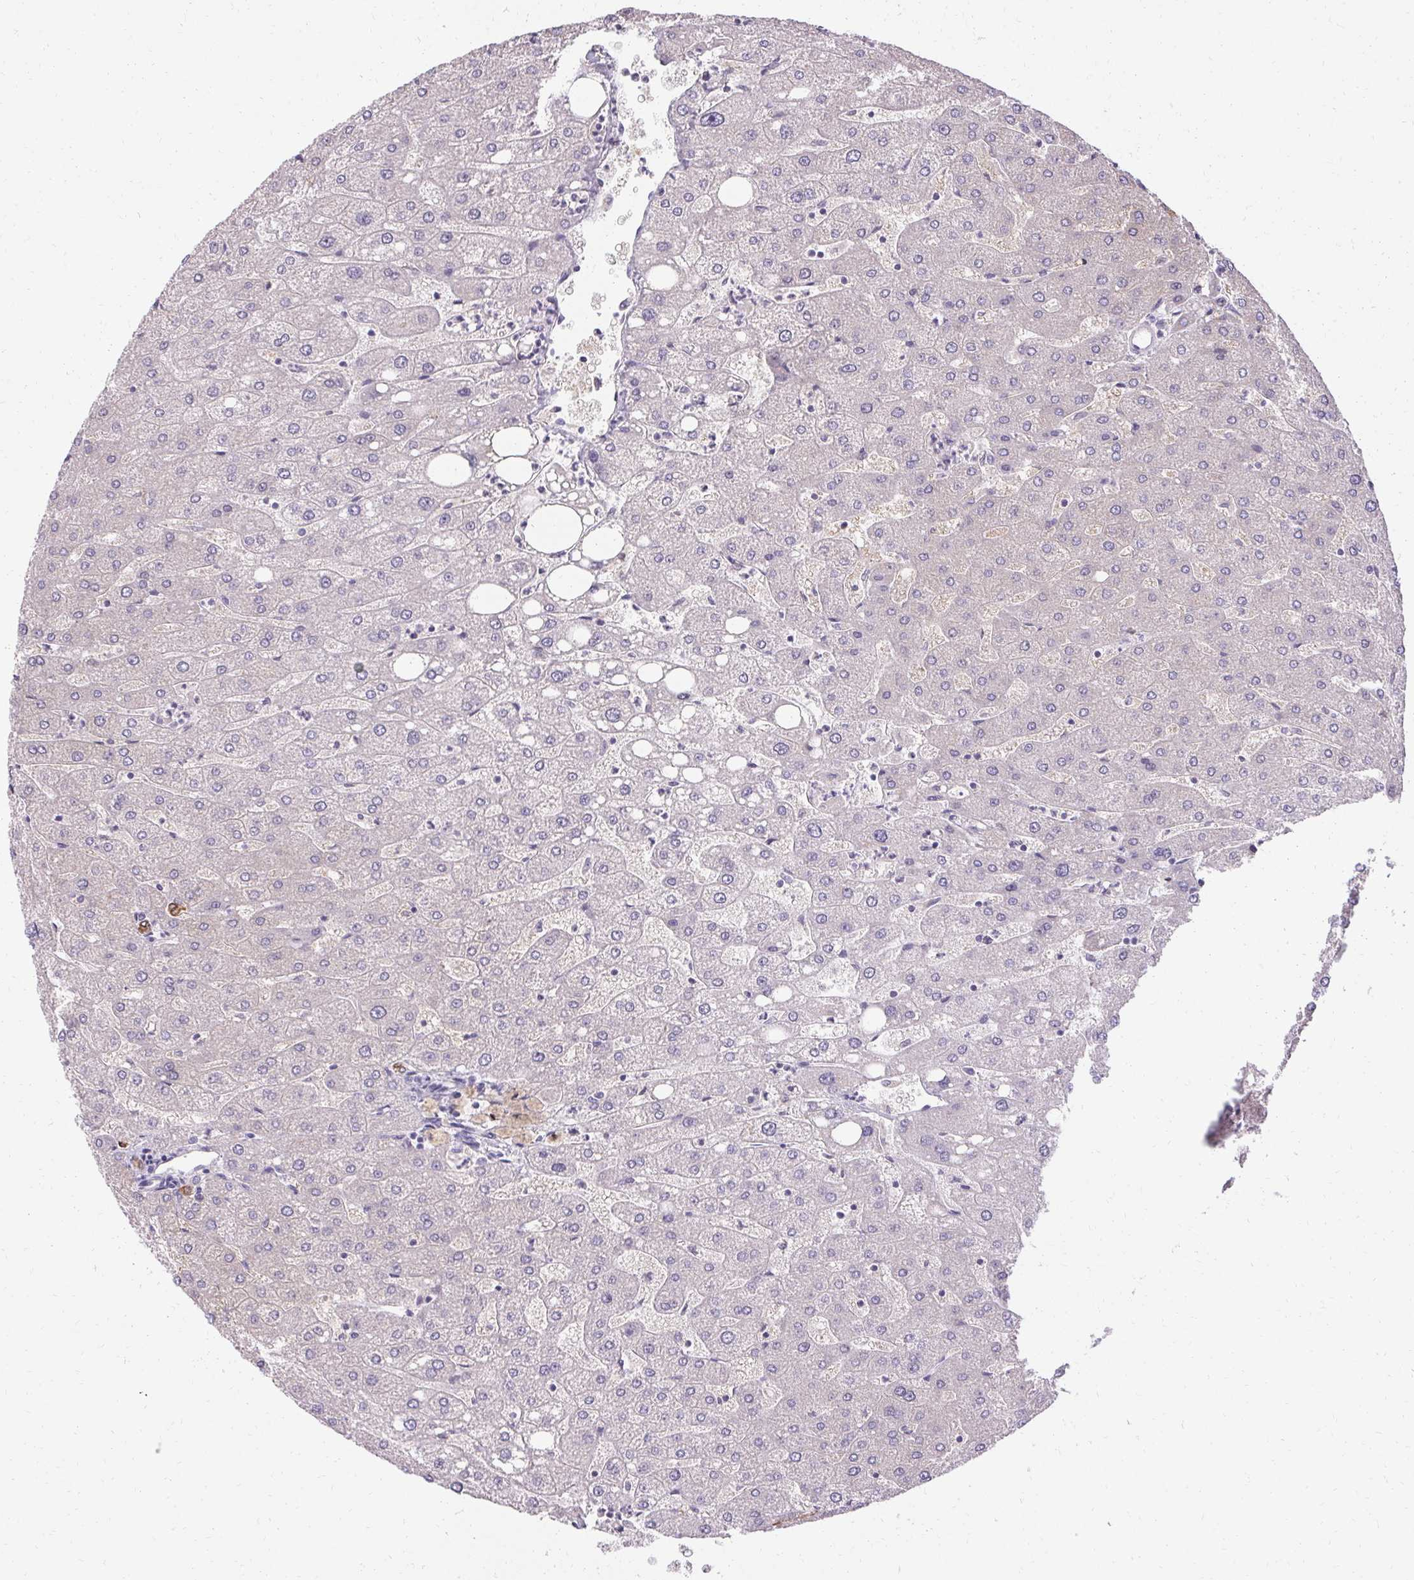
{"staining": {"intensity": "moderate", "quantity": "25%-75%", "location": "cytoplasmic/membranous"}, "tissue": "liver", "cell_type": "Cholangiocytes", "image_type": "normal", "snomed": [{"axis": "morphology", "description": "Normal tissue, NOS"}, {"axis": "topography", "description": "Liver"}], "caption": "A brown stain highlights moderate cytoplasmic/membranous staining of a protein in cholangiocytes of unremarkable liver. The staining was performed using DAB, with brown indicating positive protein expression. Nuclei are stained blue with hematoxylin.", "gene": "HSD17B3", "patient": {"sex": "male", "age": 67}}